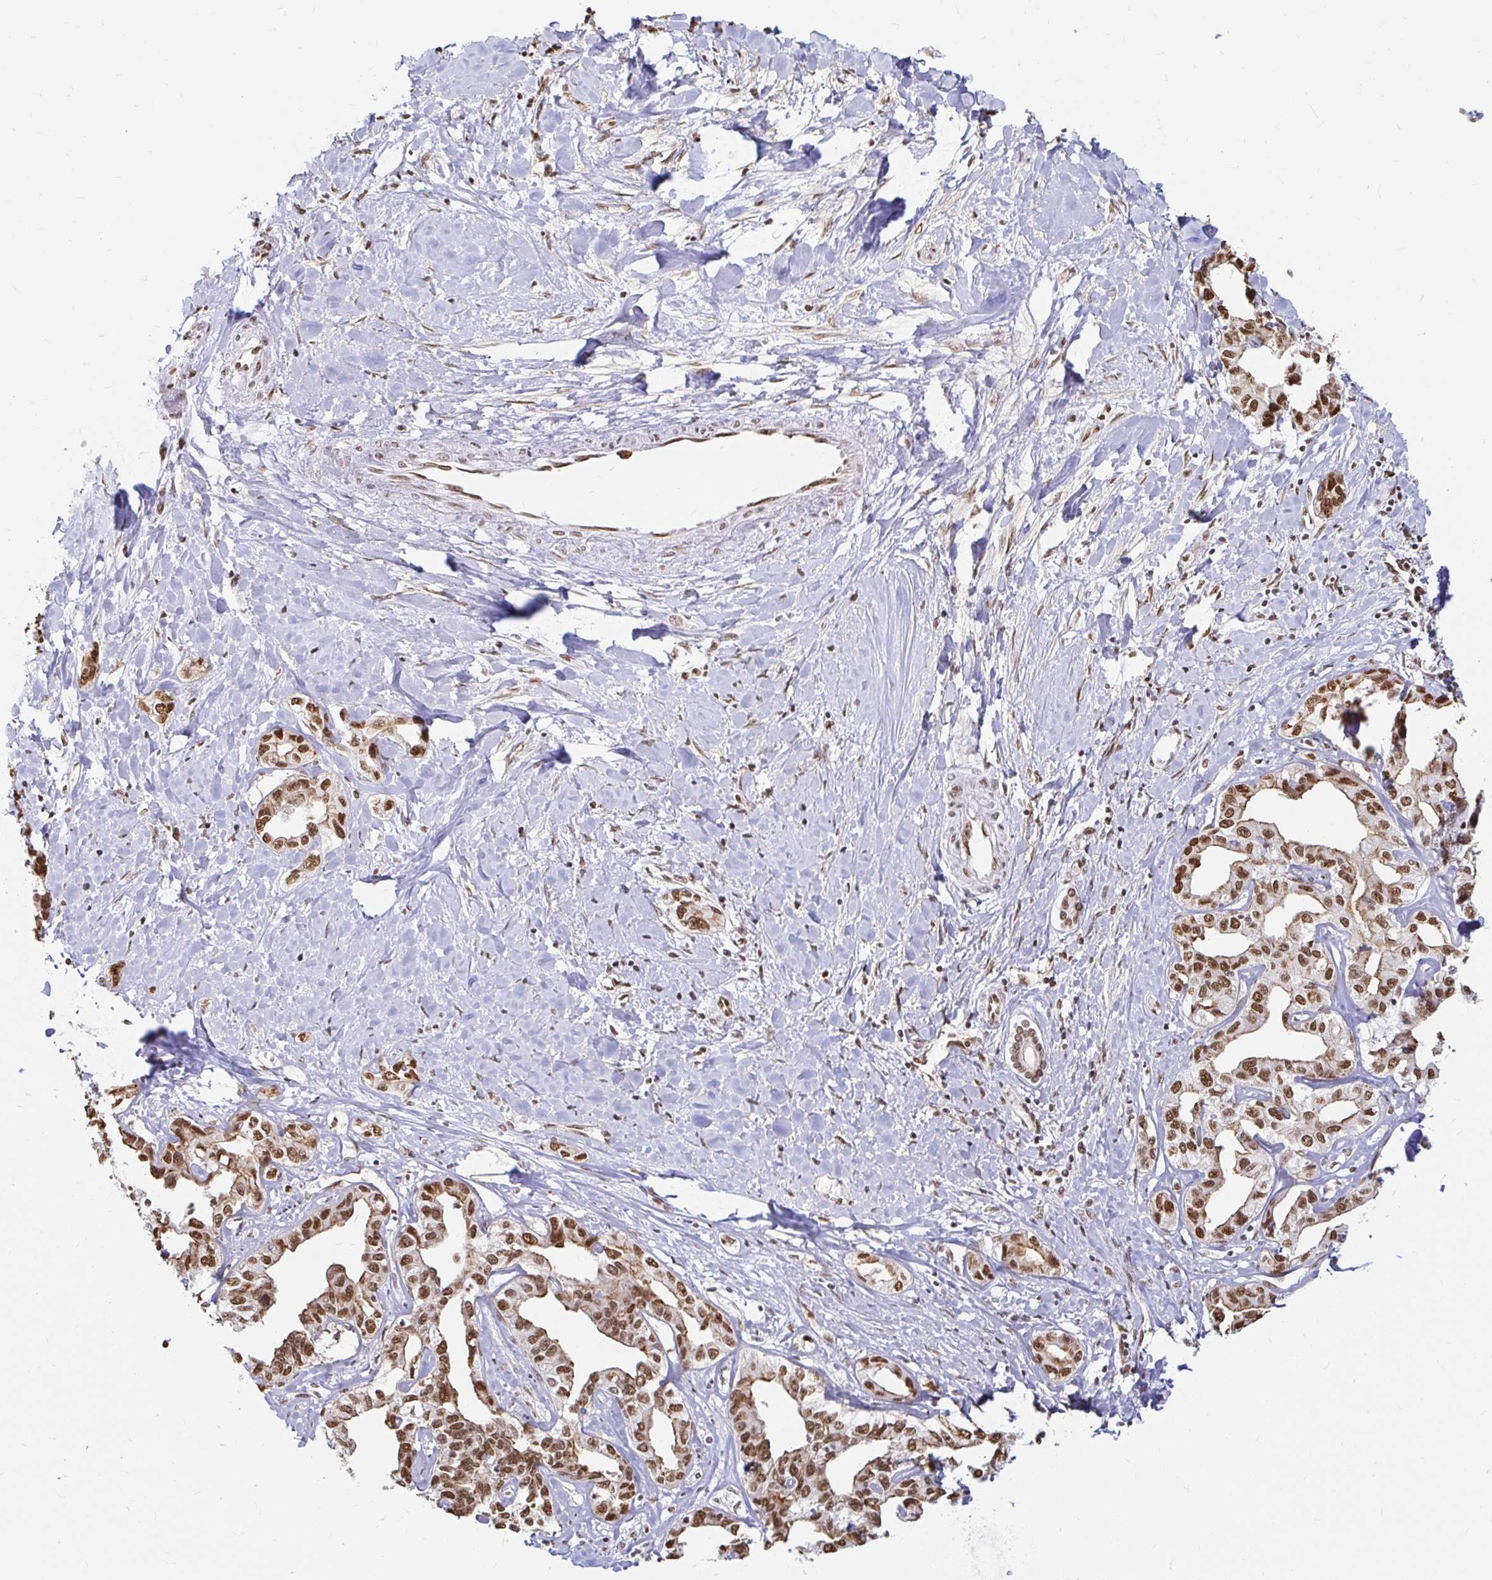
{"staining": {"intensity": "strong", "quantity": ">75%", "location": "nuclear"}, "tissue": "liver cancer", "cell_type": "Tumor cells", "image_type": "cancer", "snomed": [{"axis": "morphology", "description": "Cholangiocarcinoma"}, {"axis": "topography", "description": "Liver"}], "caption": "Liver cholangiocarcinoma was stained to show a protein in brown. There is high levels of strong nuclear staining in about >75% of tumor cells. (Stains: DAB (3,3'-diaminobenzidine) in brown, nuclei in blue, Microscopy: brightfield microscopy at high magnification).", "gene": "HNRNPU", "patient": {"sex": "male", "age": 59}}